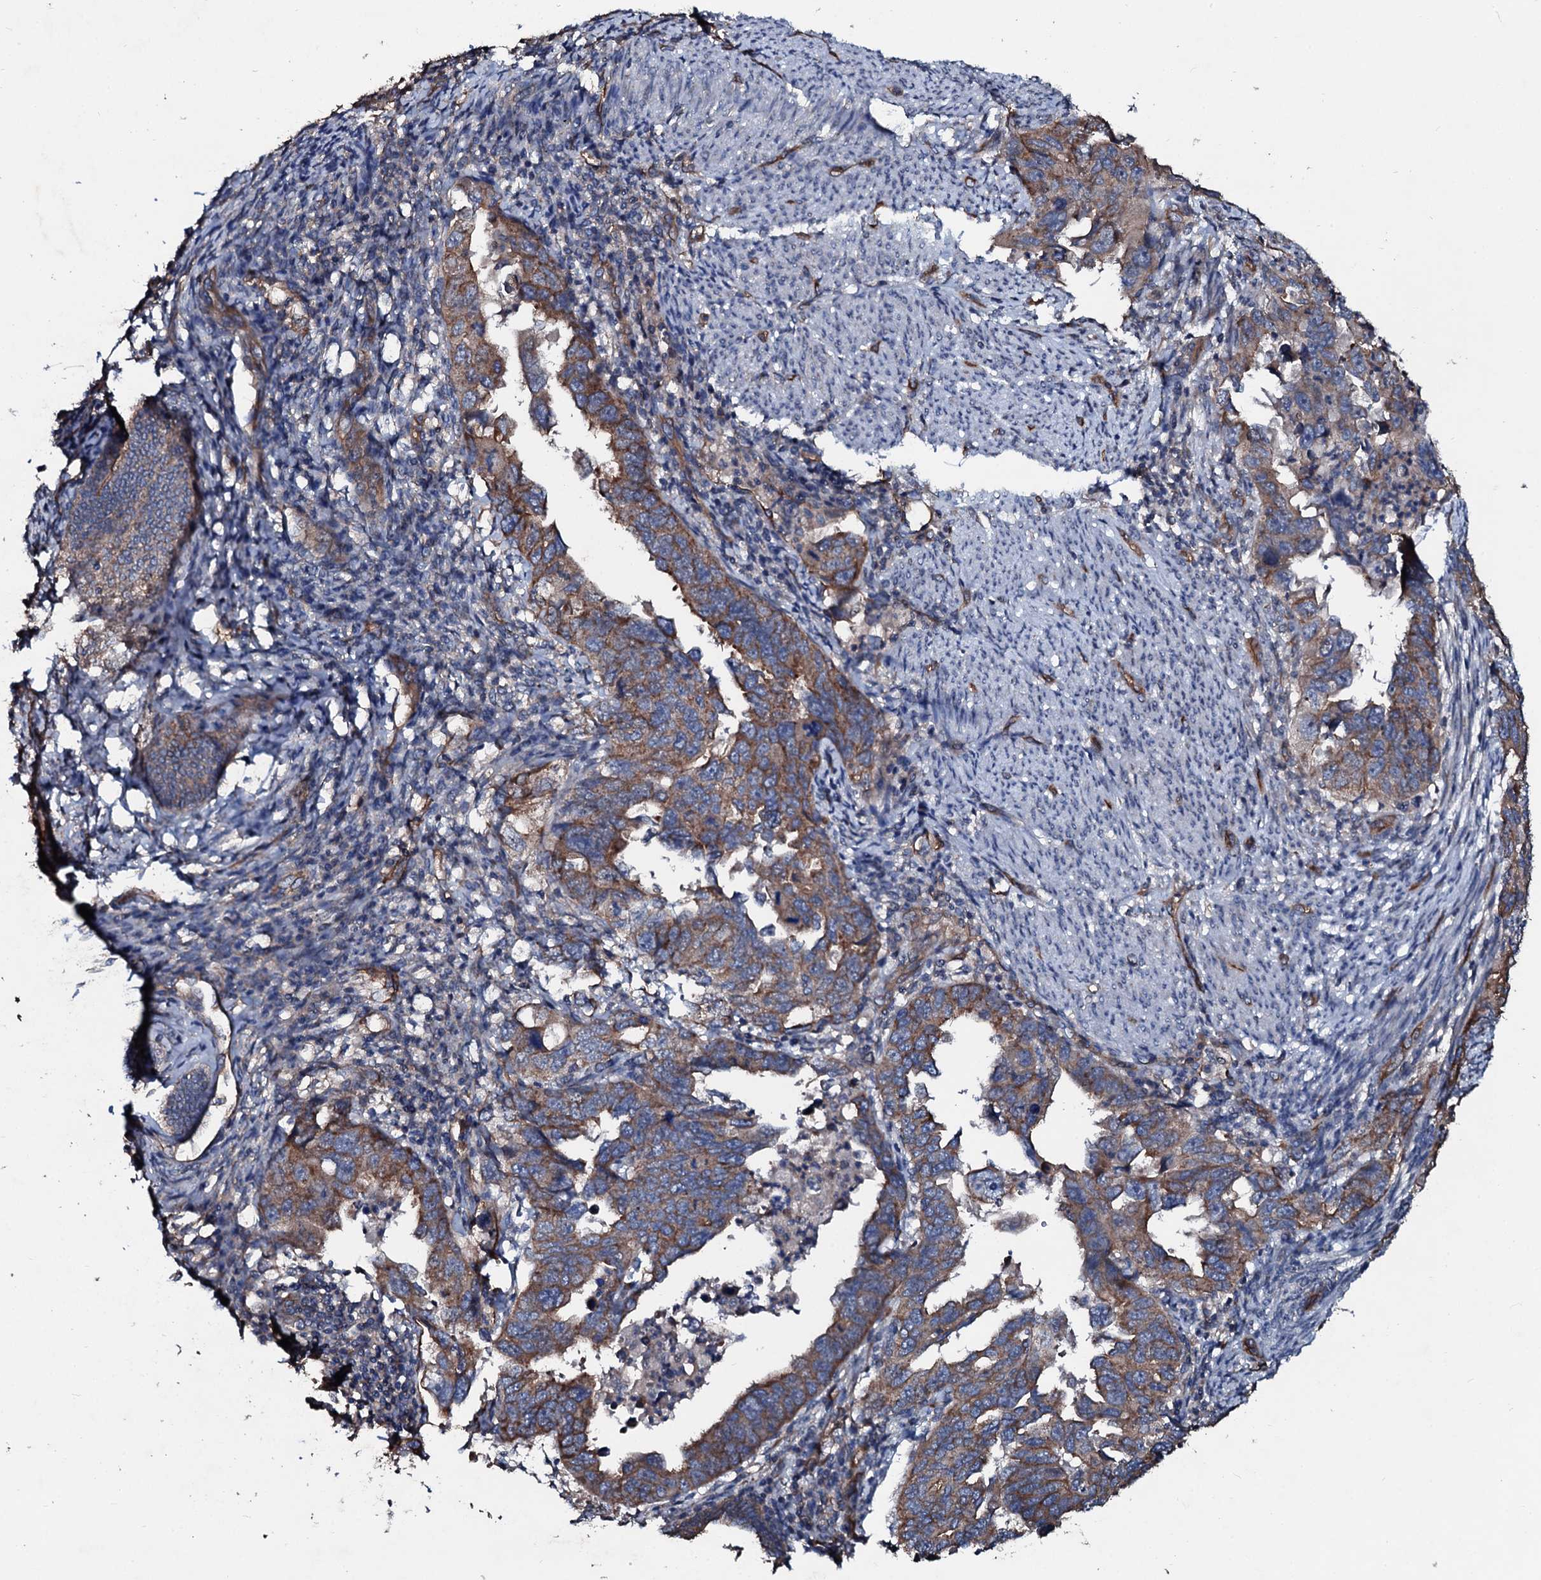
{"staining": {"intensity": "moderate", "quantity": ">75%", "location": "cytoplasmic/membranous"}, "tissue": "endometrial cancer", "cell_type": "Tumor cells", "image_type": "cancer", "snomed": [{"axis": "morphology", "description": "Adenocarcinoma, NOS"}, {"axis": "topography", "description": "Endometrium"}], "caption": "This is a histology image of IHC staining of adenocarcinoma (endometrial), which shows moderate staining in the cytoplasmic/membranous of tumor cells.", "gene": "DMAC2", "patient": {"sex": "female", "age": 65}}